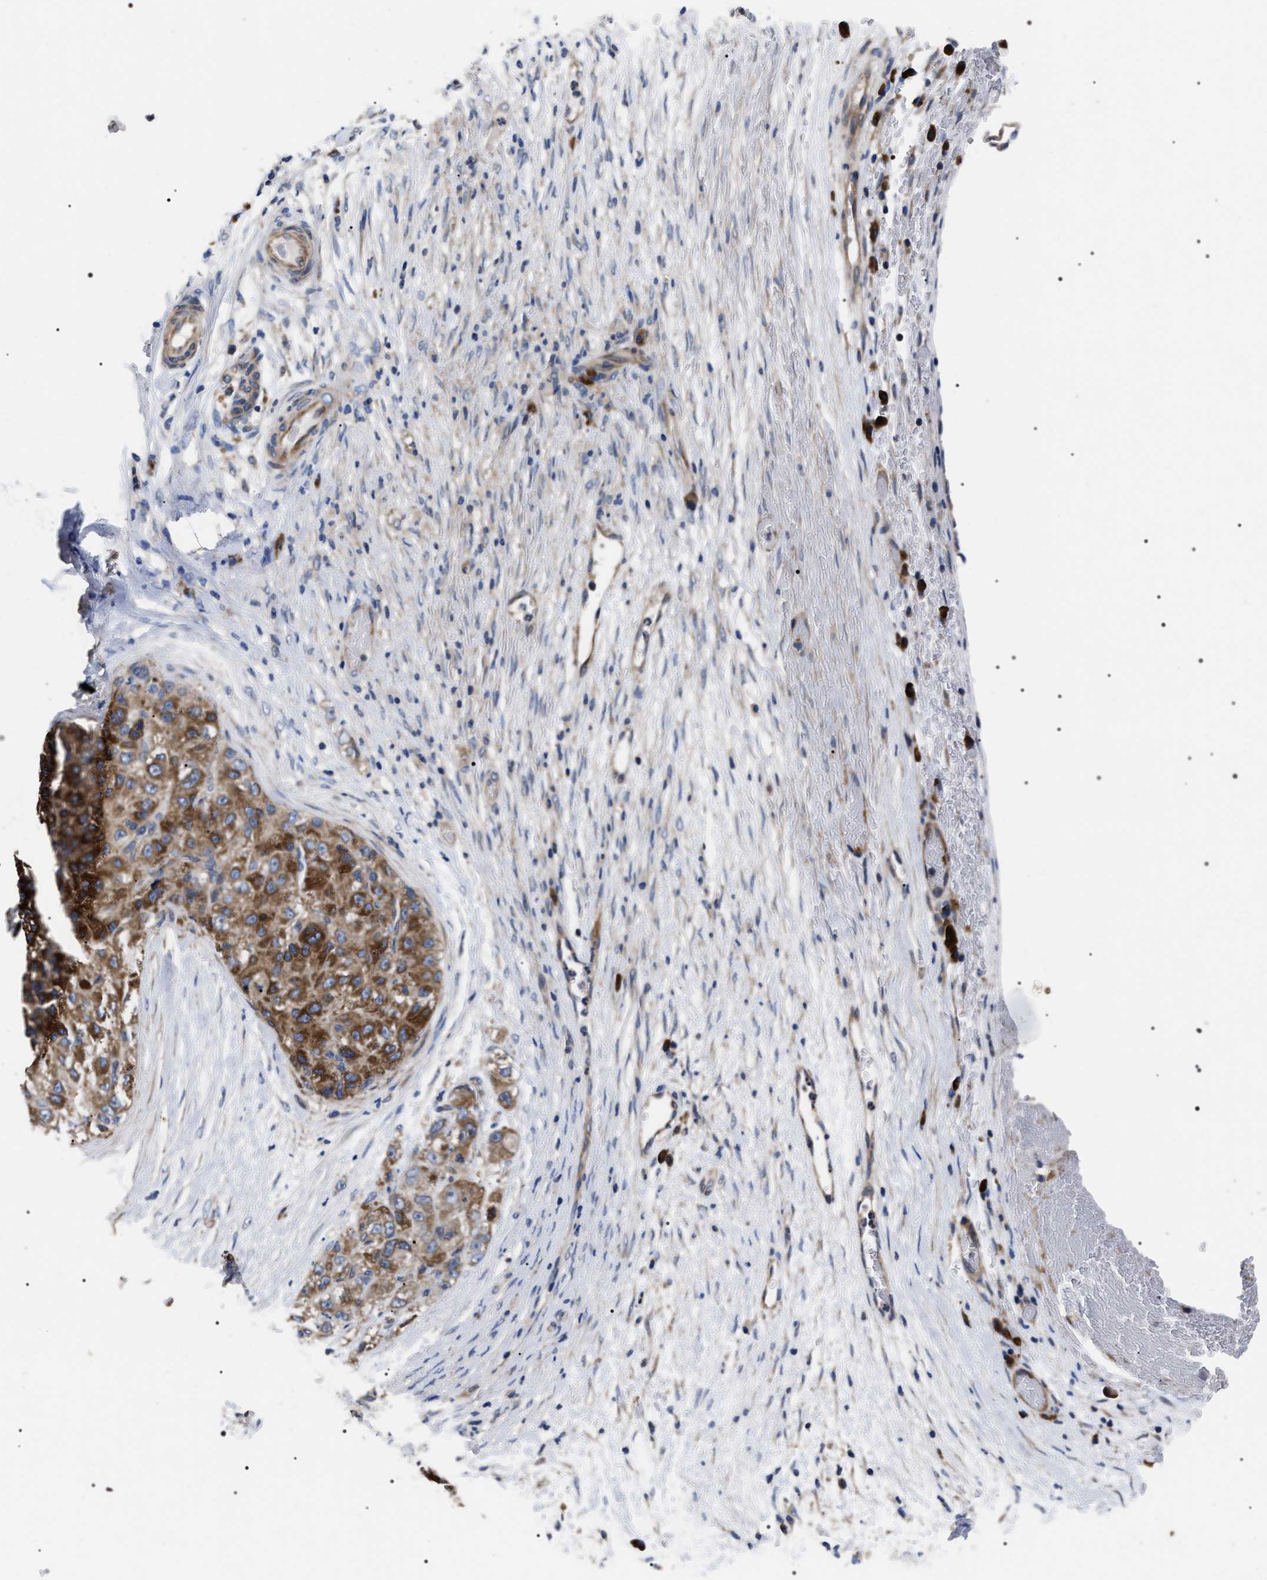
{"staining": {"intensity": "moderate", "quantity": ">75%", "location": "cytoplasmic/membranous"}, "tissue": "liver cancer", "cell_type": "Tumor cells", "image_type": "cancer", "snomed": [{"axis": "morphology", "description": "Carcinoma, Hepatocellular, NOS"}, {"axis": "topography", "description": "Liver"}], "caption": "Brown immunohistochemical staining in liver cancer (hepatocellular carcinoma) reveals moderate cytoplasmic/membranous staining in approximately >75% of tumor cells.", "gene": "MIS18A", "patient": {"sex": "male", "age": 80}}